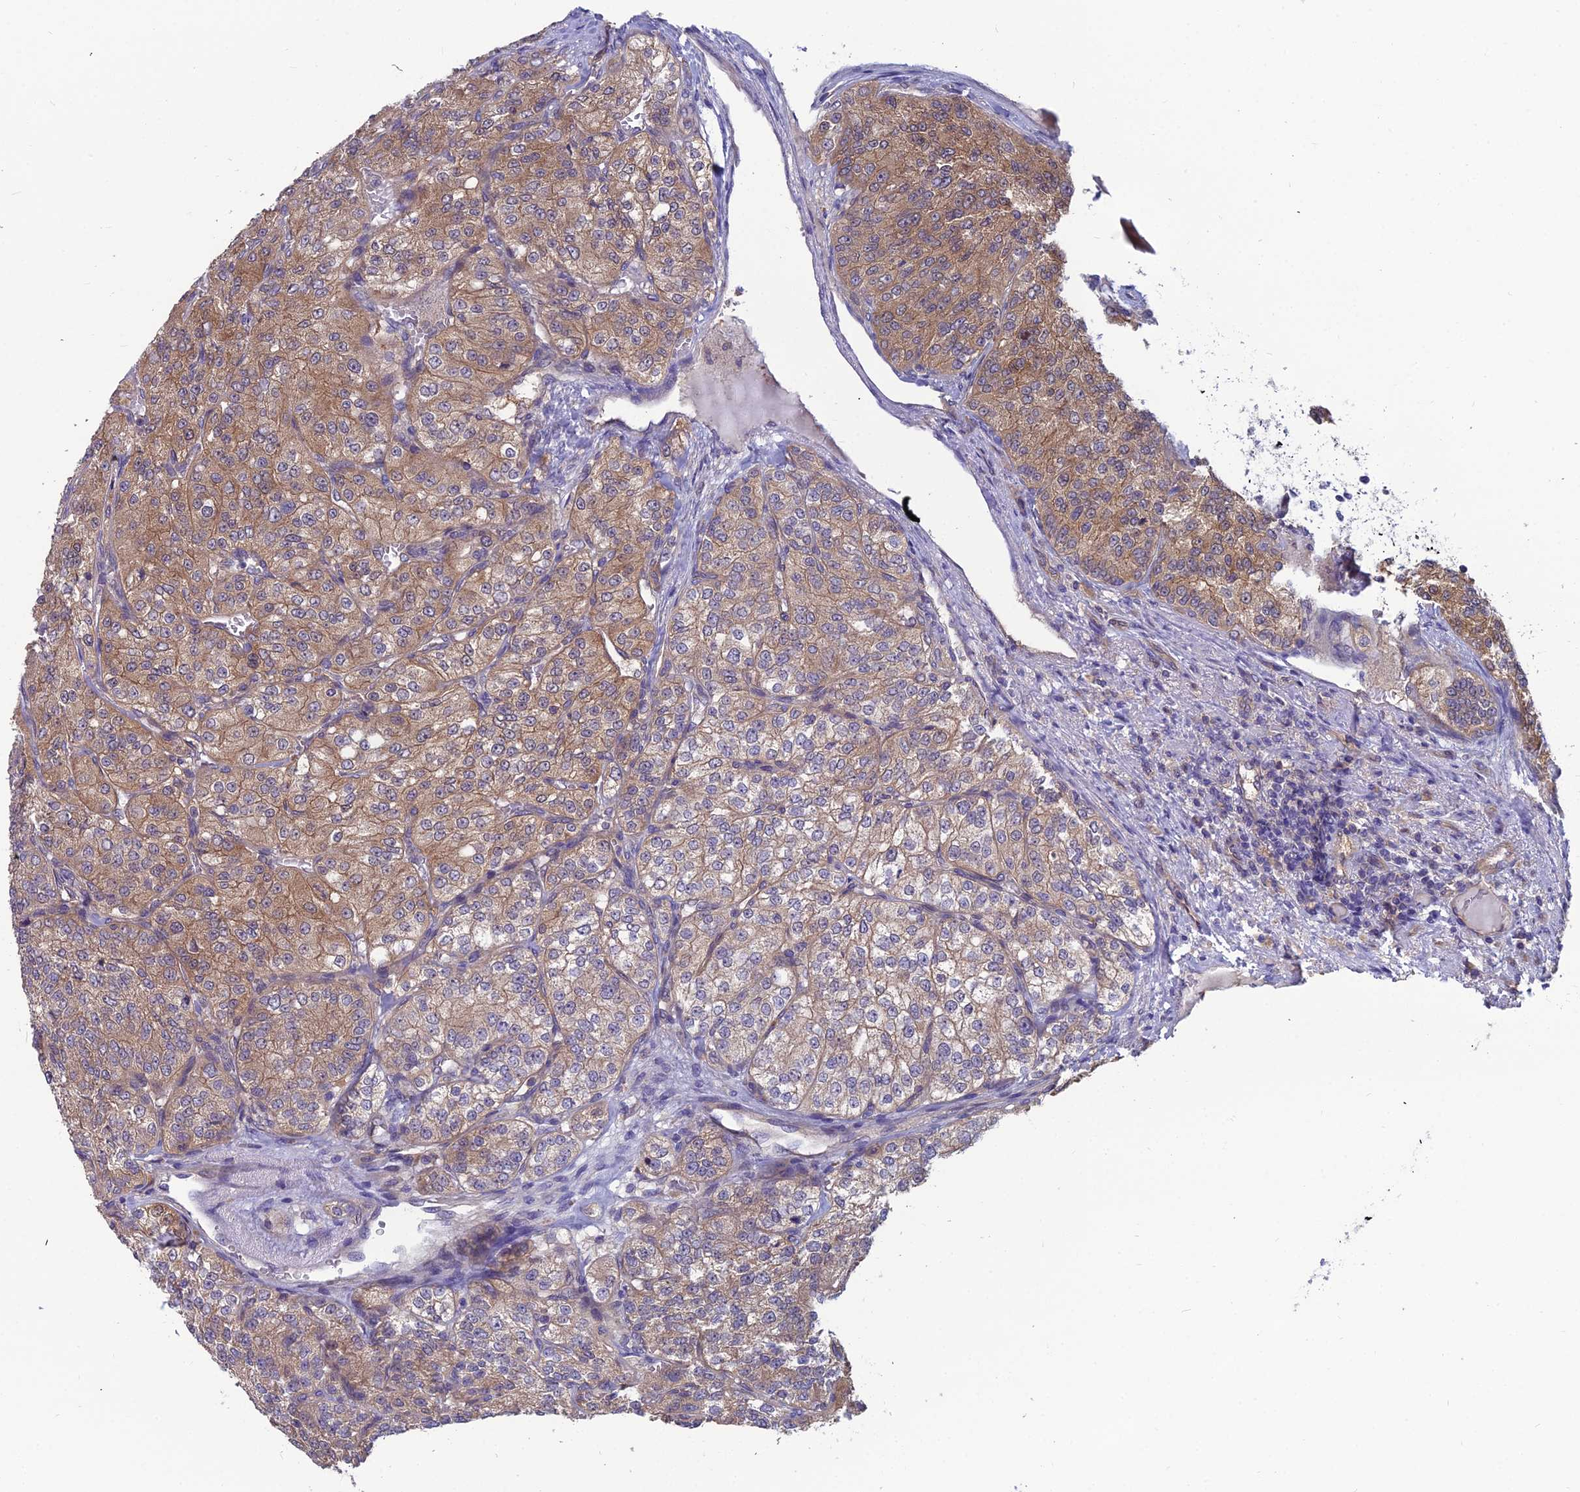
{"staining": {"intensity": "moderate", "quantity": ">75%", "location": "cytoplasmic/membranous"}, "tissue": "renal cancer", "cell_type": "Tumor cells", "image_type": "cancer", "snomed": [{"axis": "morphology", "description": "Adenocarcinoma, NOS"}, {"axis": "topography", "description": "Kidney"}], "caption": "IHC of human renal cancer (adenocarcinoma) reveals medium levels of moderate cytoplasmic/membranous expression in about >75% of tumor cells. (IHC, brightfield microscopy, high magnification).", "gene": "MVD", "patient": {"sex": "female", "age": 63}}